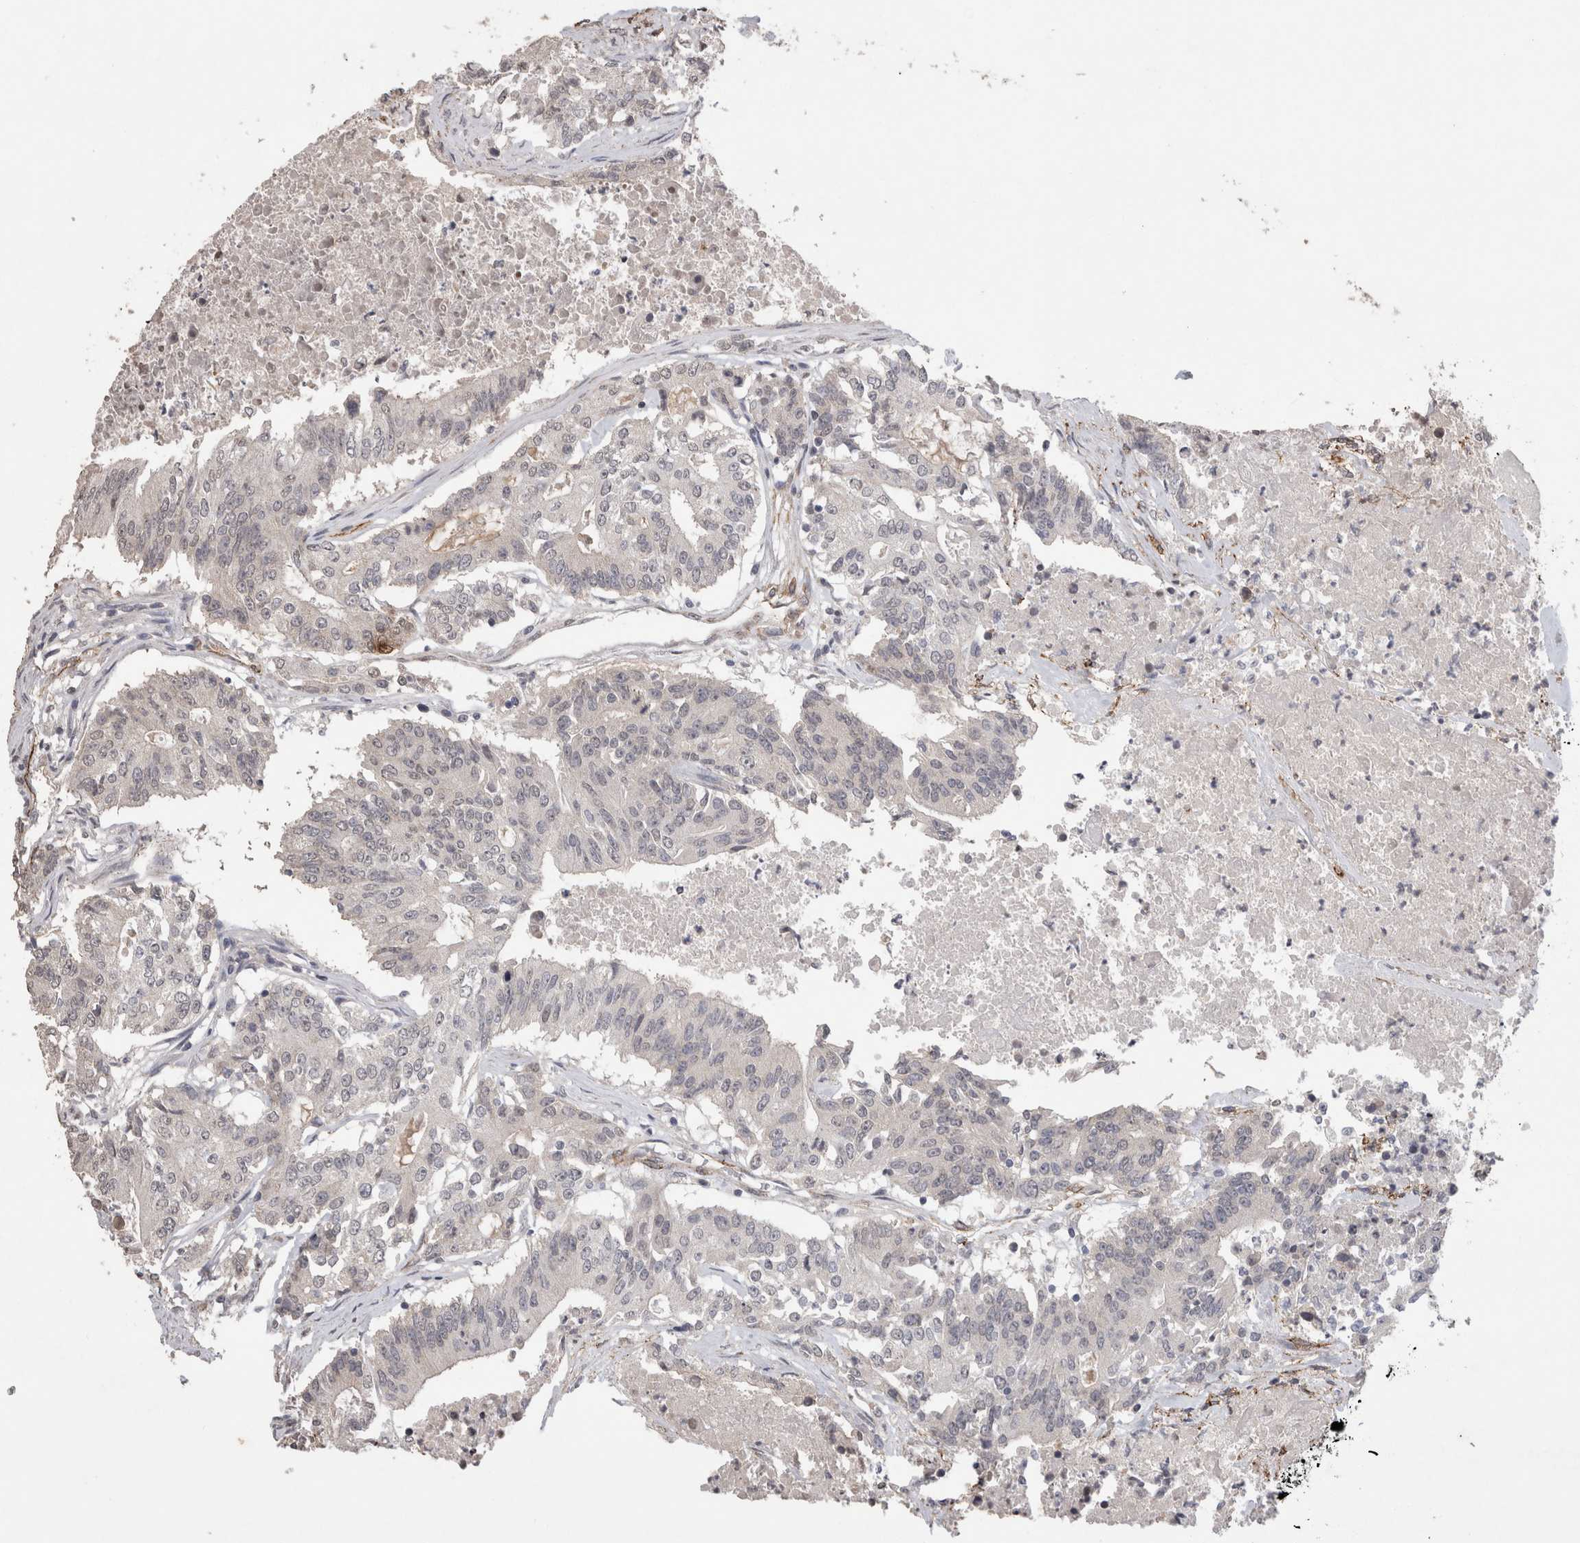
{"staining": {"intensity": "negative", "quantity": "none", "location": "none"}, "tissue": "colorectal cancer", "cell_type": "Tumor cells", "image_type": "cancer", "snomed": [{"axis": "morphology", "description": "Adenocarcinoma, NOS"}, {"axis": "topography", "description": "Colon"}], "caption": "The micrograph displays no significant staining in tumor cells of adenocarcinoma (colorectal).", "gene": "CDH13", "patient": {"sex": "female", "age": 77}}